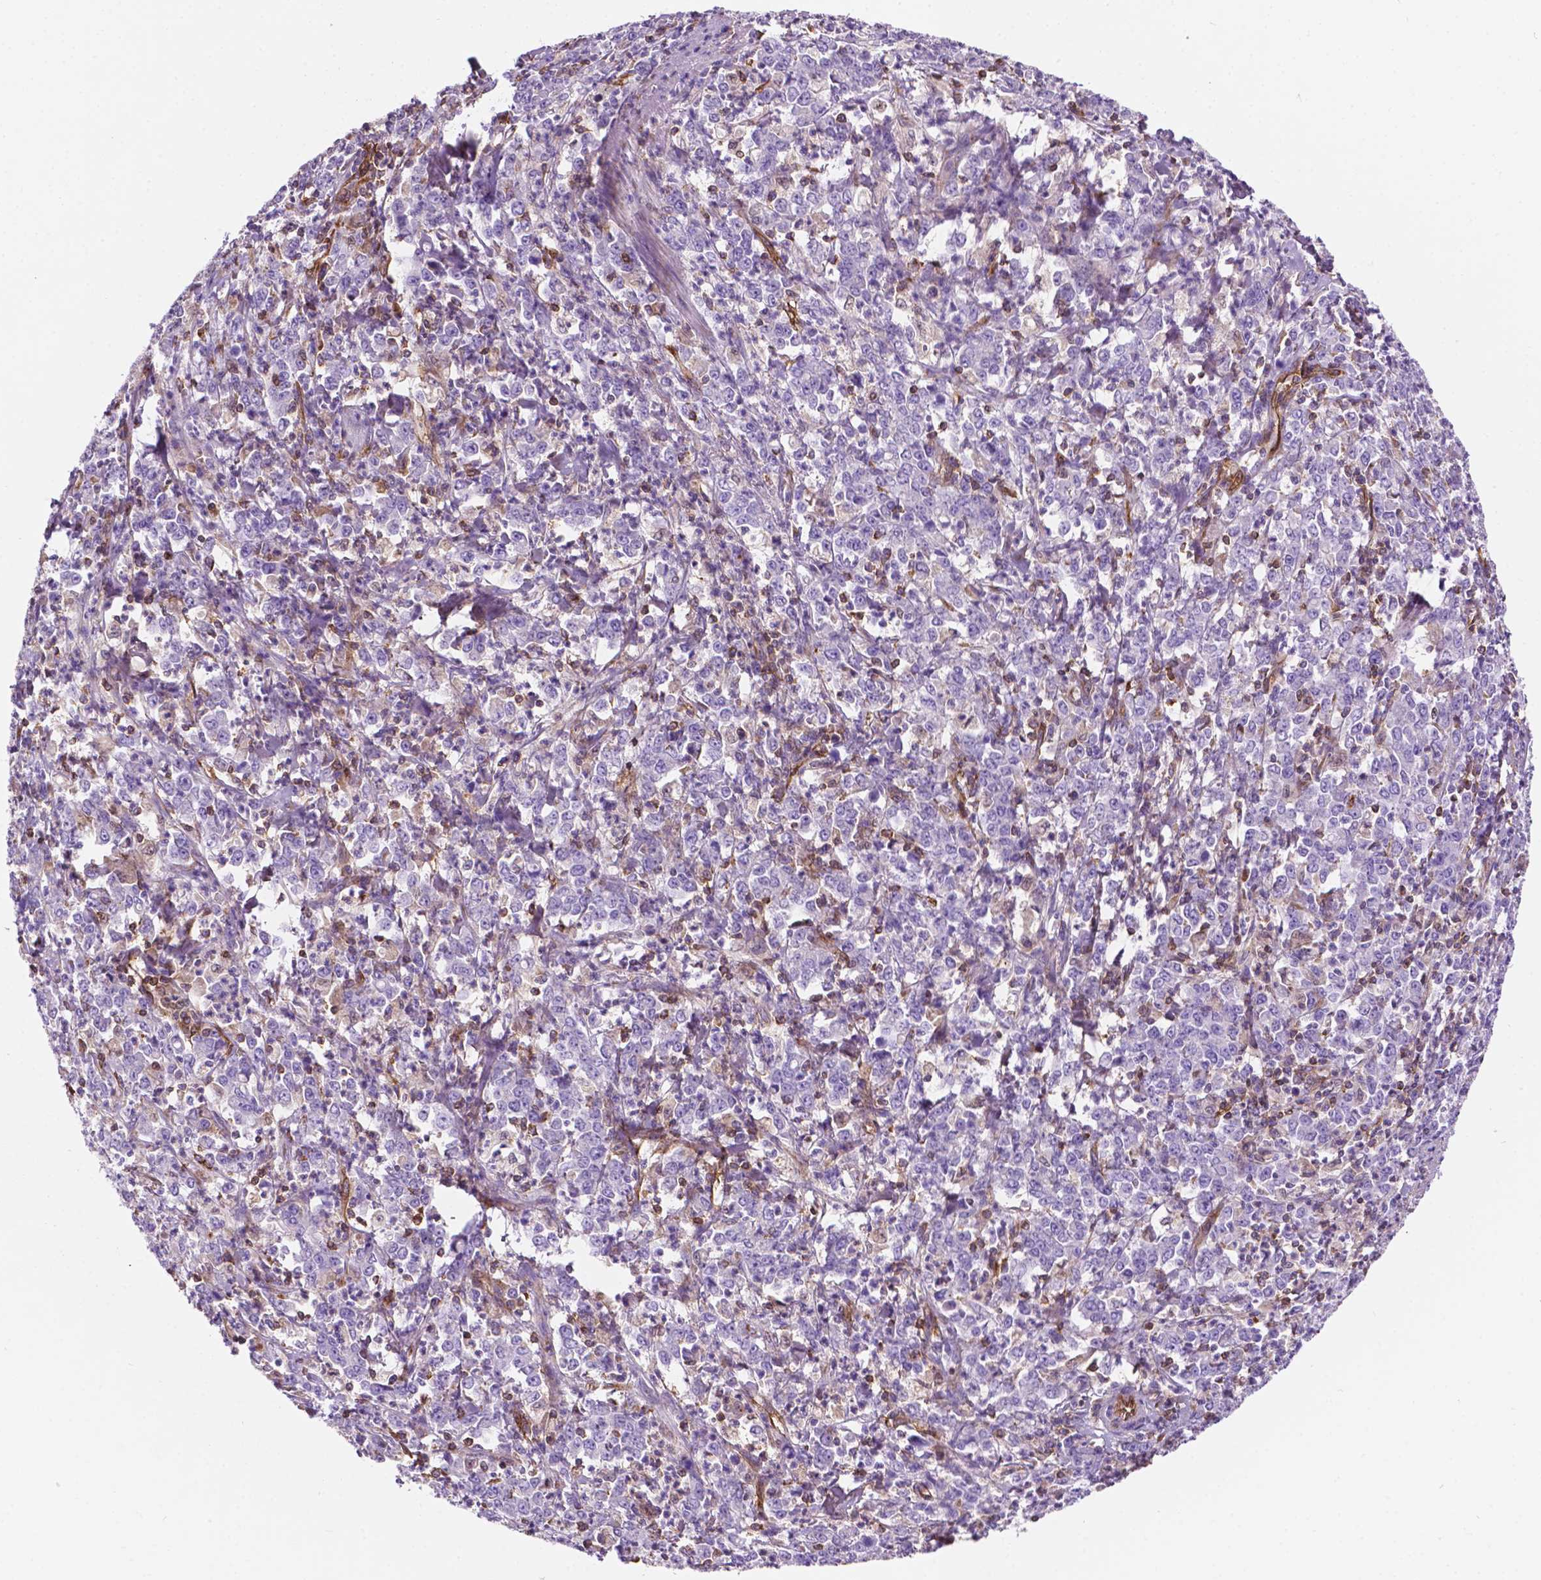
{"staining": {"intensity": "negative", "quantity": "none", "location": "none"}, "tissue": "stomach cancer", "cell_type": "Tumor cells", "image_type": "cancer", "snomed": [{"axis": "morphology", "description": "Adenocarcinoma, NOS"}, {"axis": "topography", "description": "Stomach, lower"}], "caption": "This photomicrograph is of adenocarcinoma (stomach) stained with IHC to label a protein in brown with the nuclei are counter-stained blue. There is no expression in tumor cells. Brightfield microscopy of immunohistochemistry stained with DAB (brown) and hematoxylin (blue), captured at high magnification.", "gene": "DCN", "patient": {"sex": "female", "age": 71}}